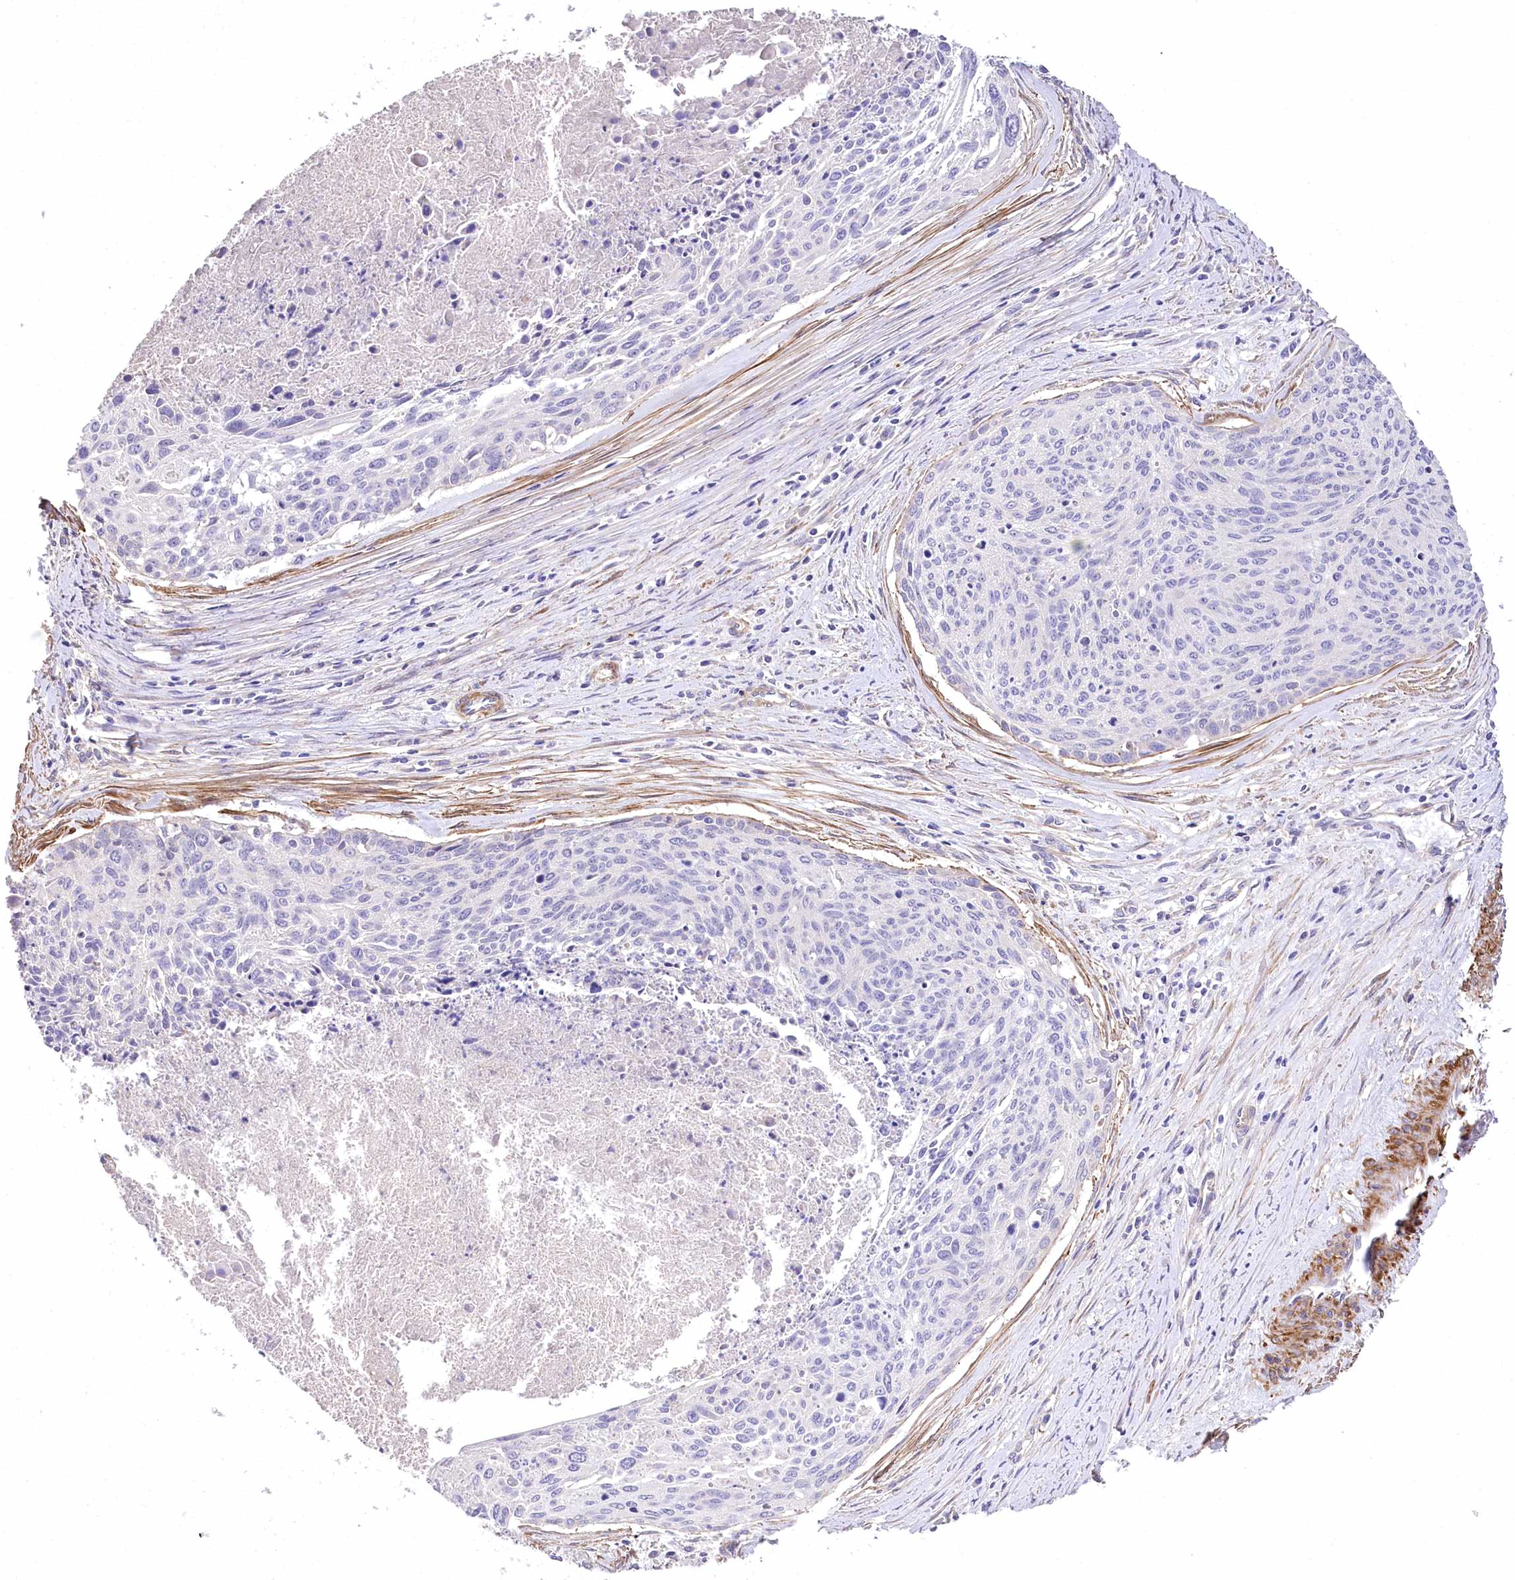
{"staining": {"intensity": "negative", "quantity": "none", "location": "none"}, "tissue": "cervical cancer", "cell_type": "Tumor cells", "image_type": "cancer", "snomed": [{"axis": "morphology", "description": "Squamous cell carcinoma, NOS"}, {"axis": "topography", "description": "Cervix"}], "caption": "Immunohistochemical staining of human cervical squamous cell carcinoma reveals no significant staining in tumor cells.", "gene": "RDH16", "patient": {"sex": "female", "age": 55}}